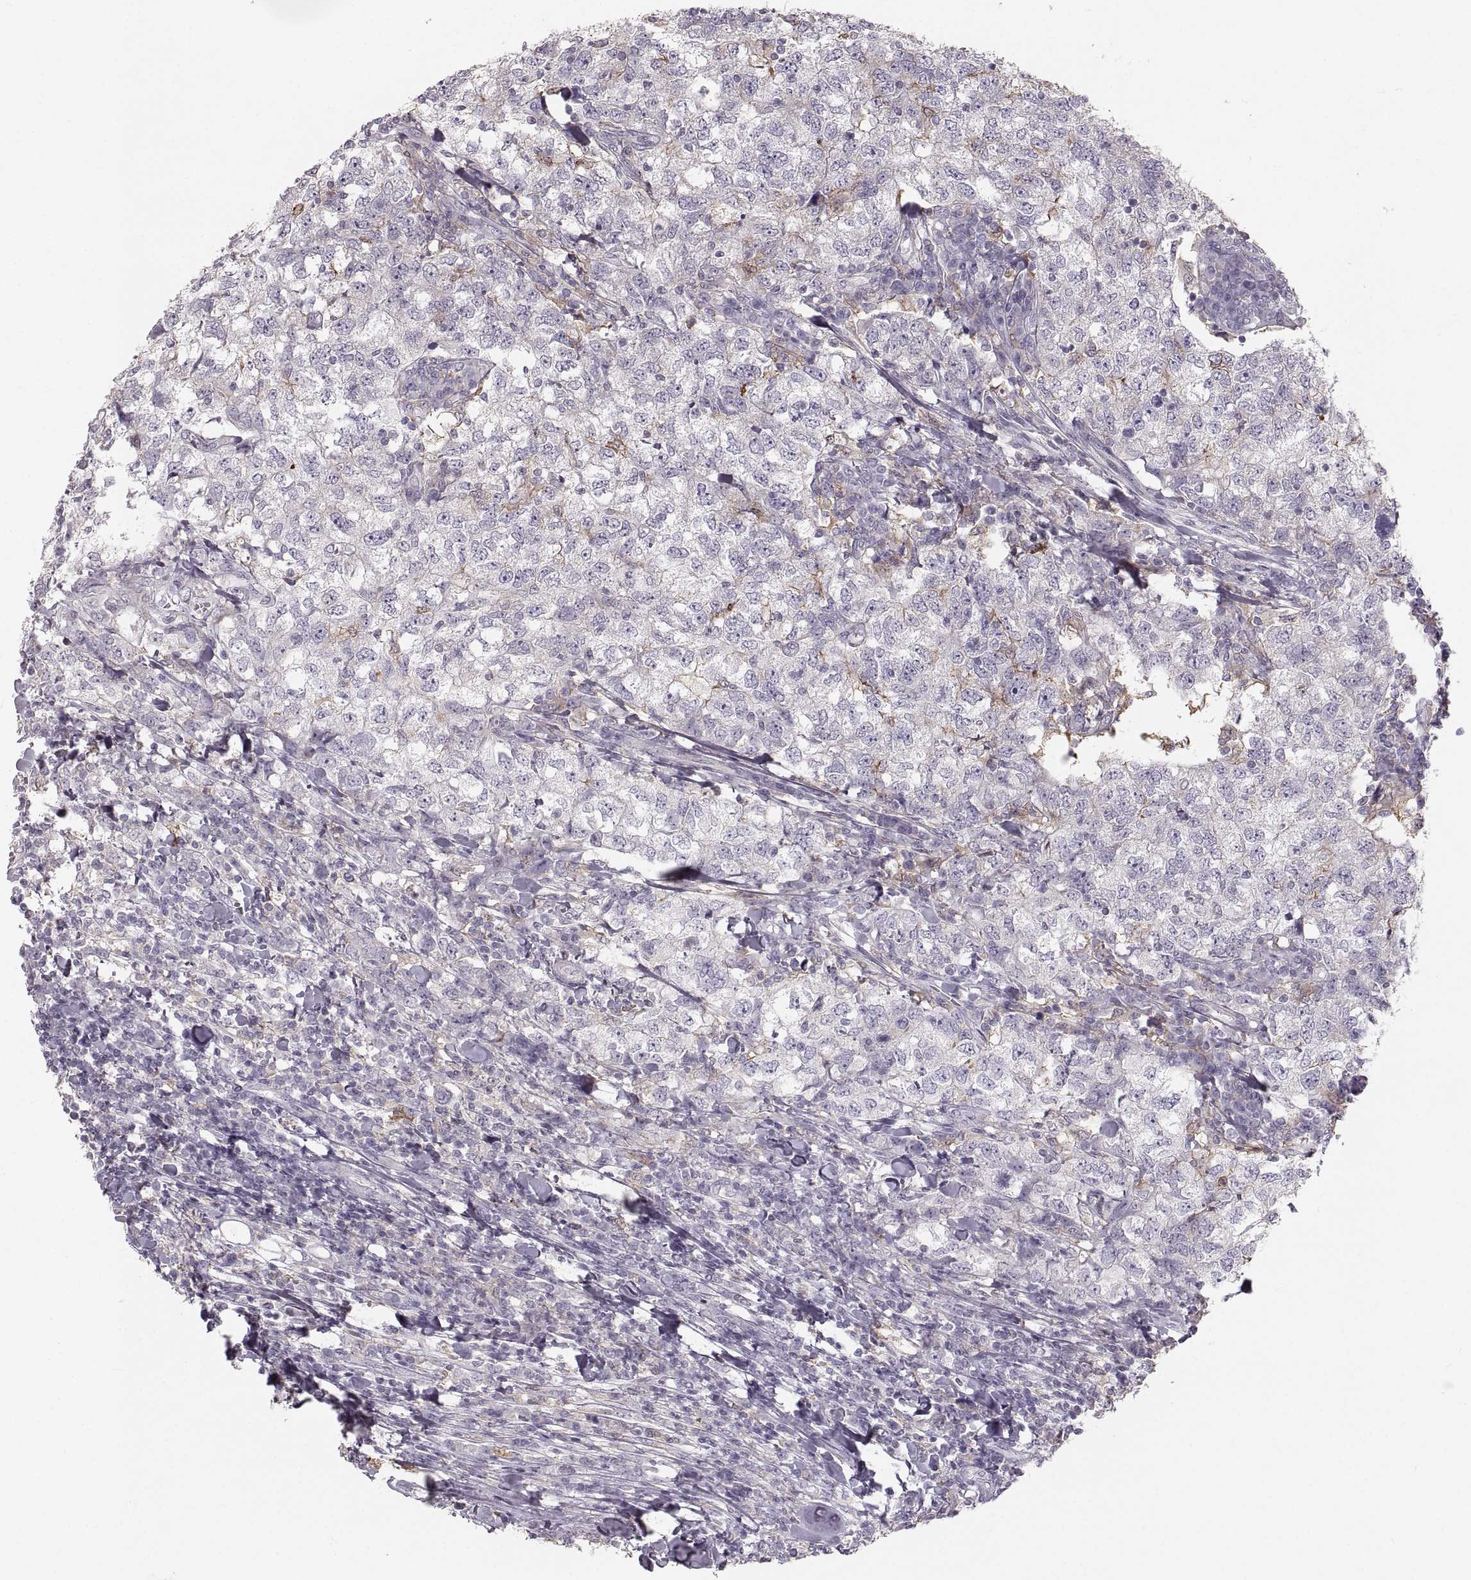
{"staining": {"intensity": "negative", "quantity": "none", "location": "none"}, "tissue": "breast cancer", "cell_type": "Tumor cells", "image_type": "cancer", "snomed": [{"axis": "morphology", "description": "Duct carcinoma"}, {"axis": "topography", "description": "Breast"}], "caption": "This micrograph is of breast cancer stained with IHC to label a protein in brown with the nuclei are counter-stained blue. There is no expression in tumor cells.", "gene": "RUNDC3A", "patient": {"sex": "female", "age": 30}}